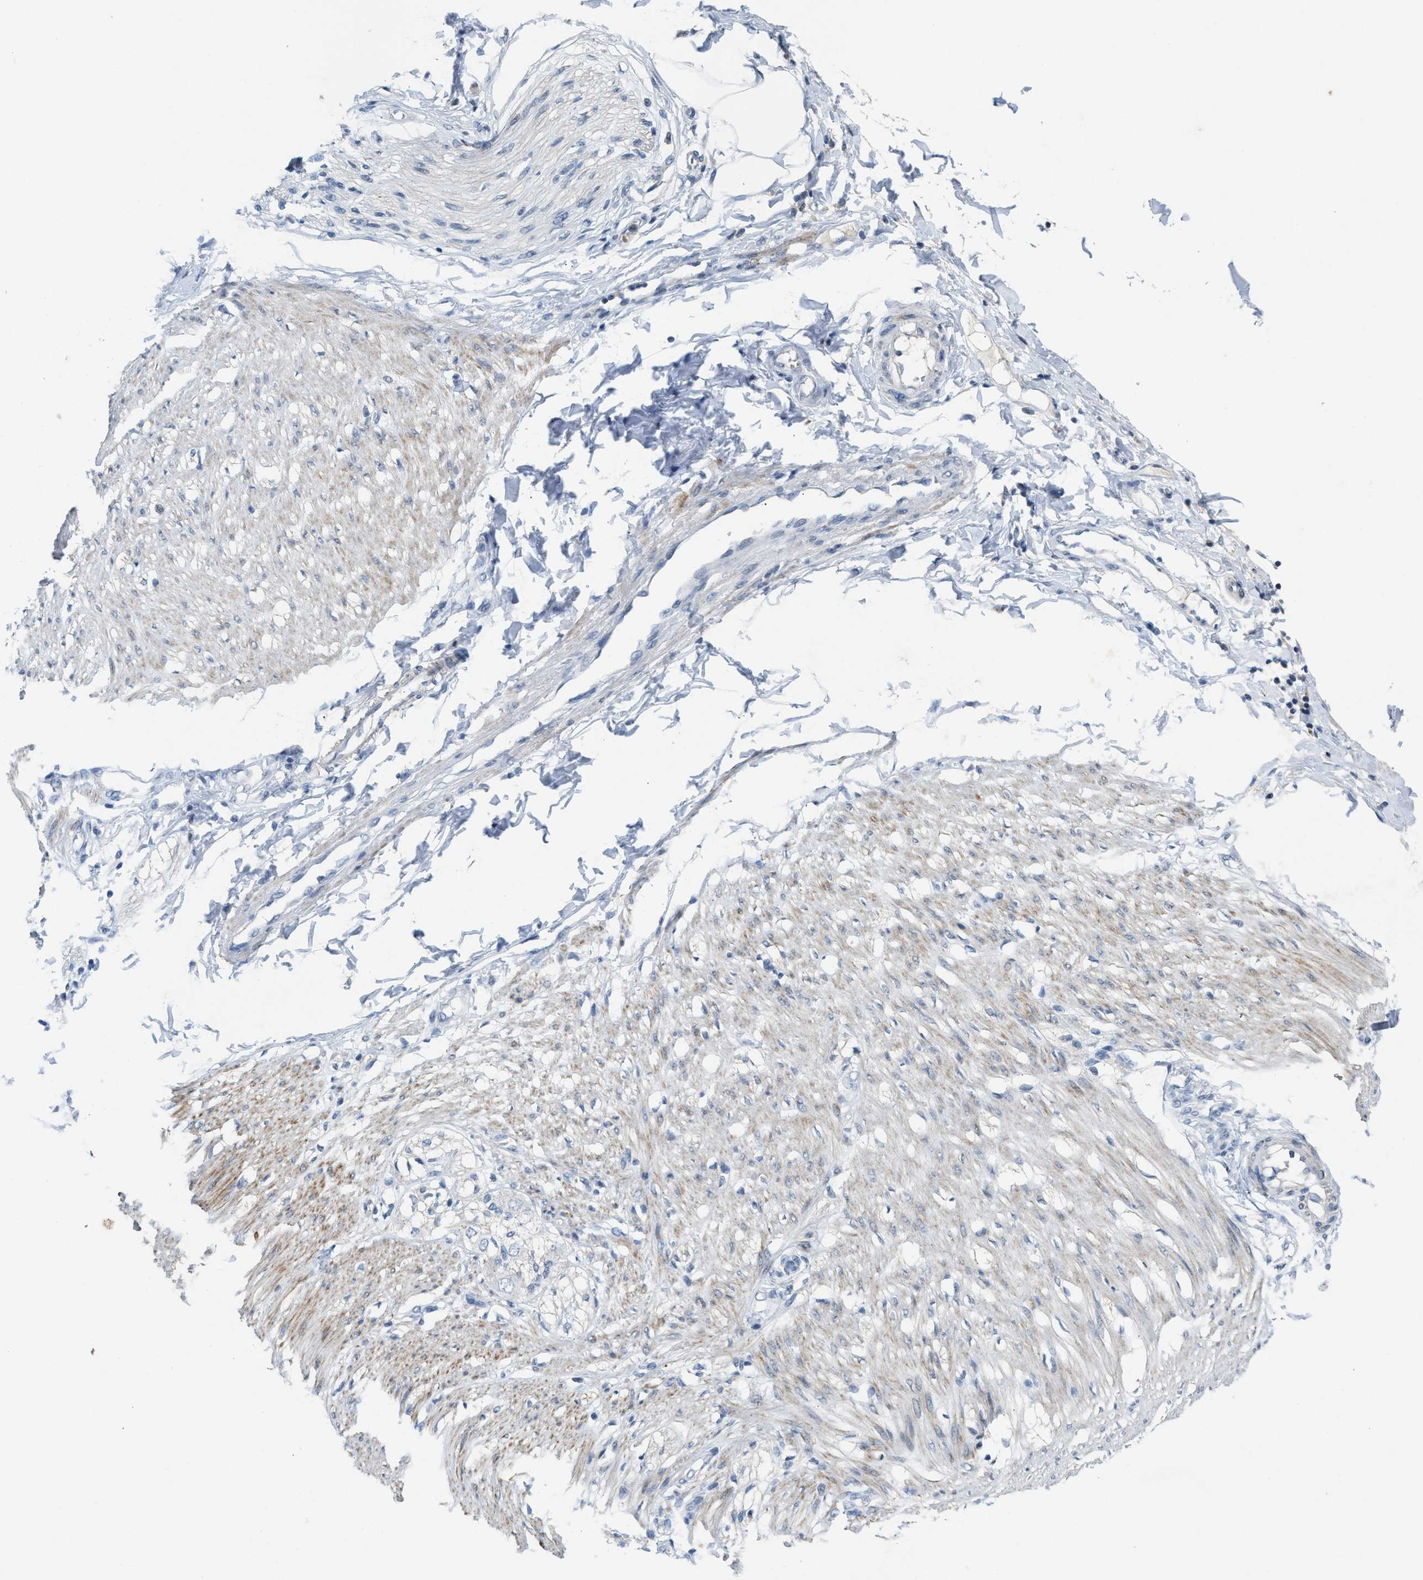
{"staining": {"intensity": "moderate", "quantity": "<25%", "location": "cytoplasmic/membranous"}, "tissue": "adipose tissue", "cell_type": "Adipocytes", "image_type": "normal", "snomed": [{"axis": "morphology", "description": "Normal tissue, NOS"}, {"axis": "morphology", "description": "Adenocarcinoma, NOS"}, {"axis": "topography", "description": "Colon"}, {"axis": "topography", "description": "Peripheral nerve tissue"}], "caption": "Unremarkable adipose tissue shows moderate cytoplasmic/membranous expression in approximately <25% of adipocytes (Stains: DAB (3,3'-diaminobenzidine) in brown, nuclei in blue, Microscopy: brightfield microscopy at high magnification)..", "gene": "SLC5A5", "patient": {"sex": "male", "age": 14}}